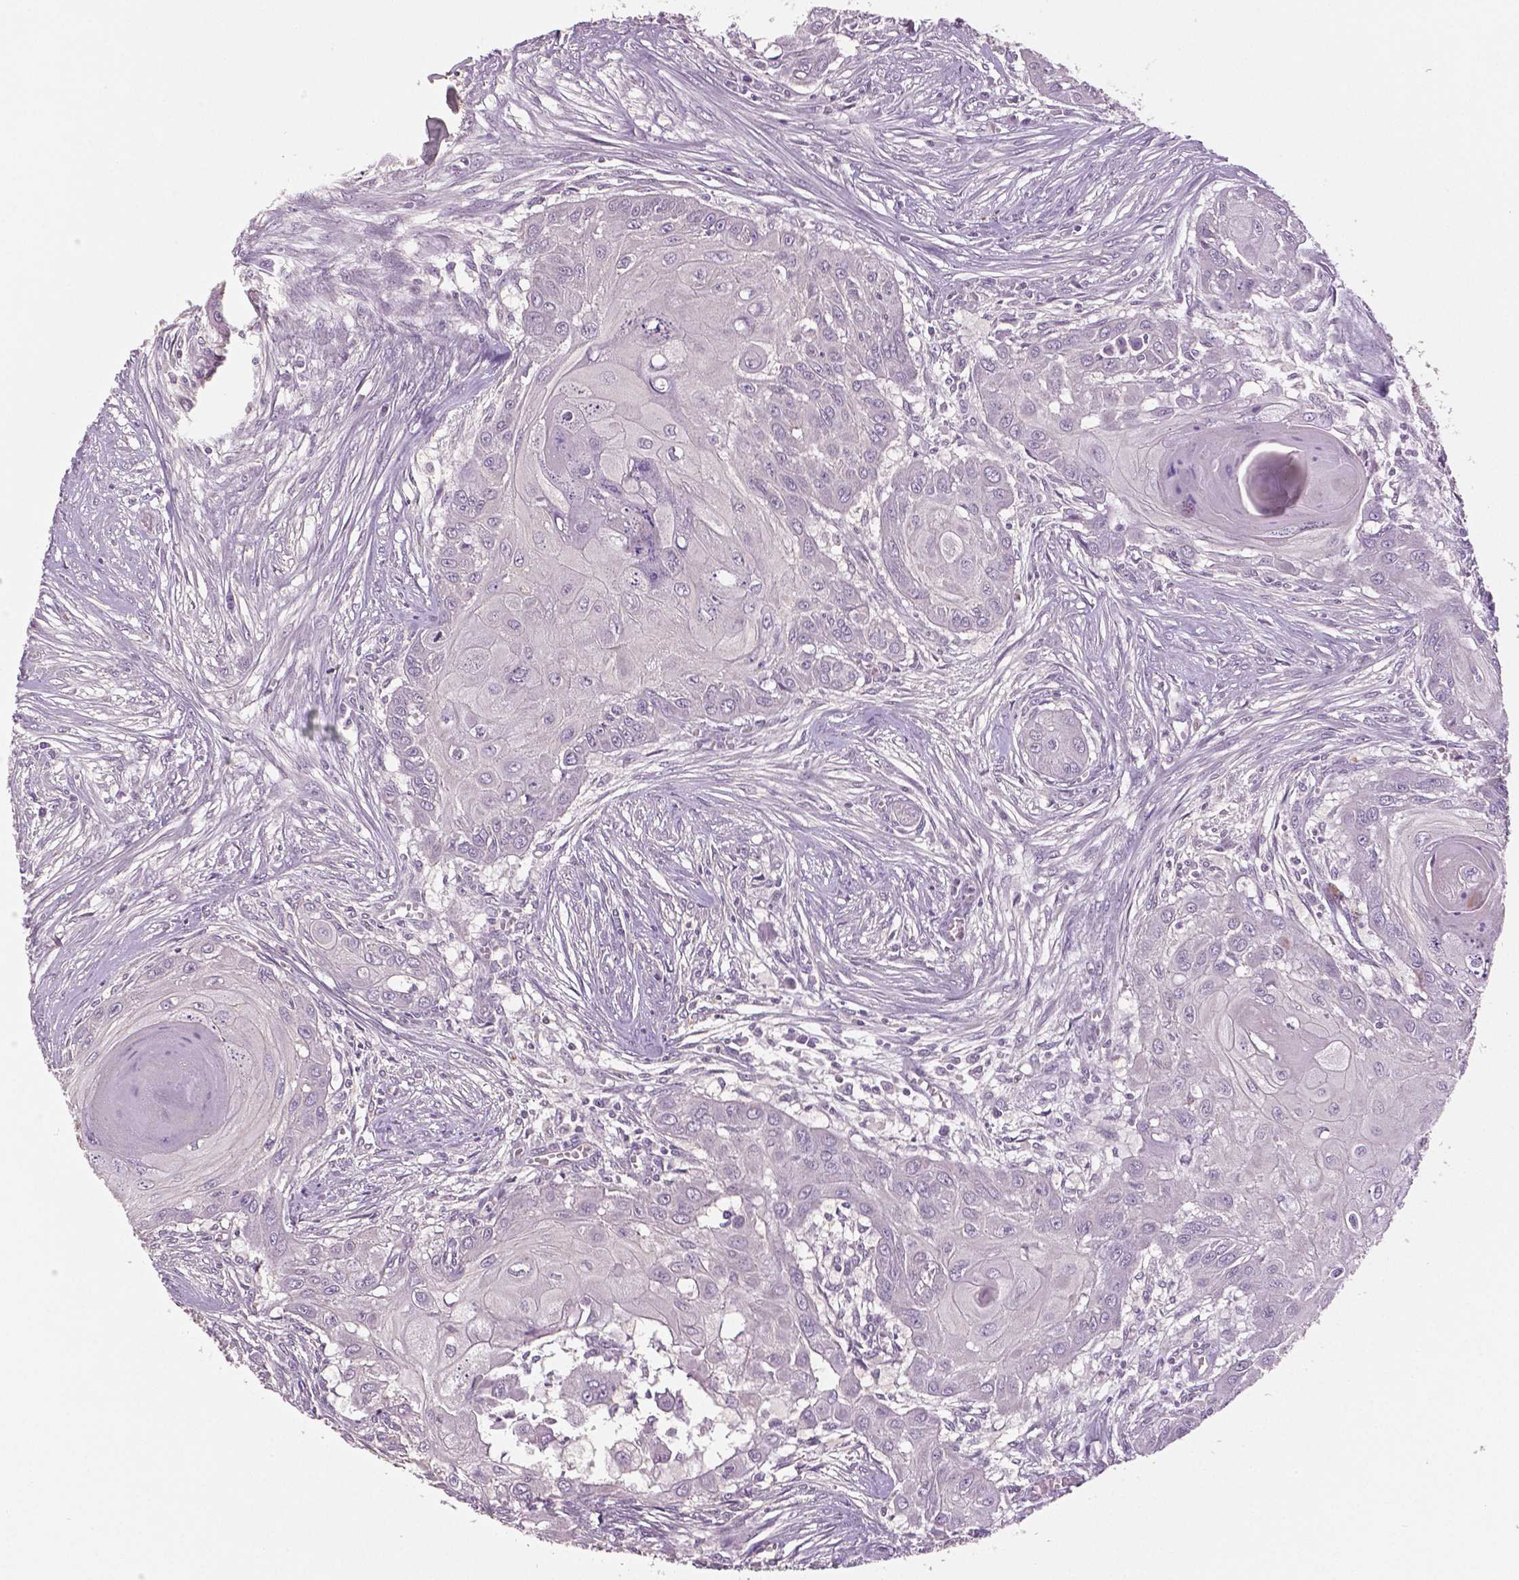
{"staining": {"intensity": "negative", "quantity": "none", "location": "none"}, "tissue": "head and neck cancer", "cell_type": "Tumor cells", "image_type": "cancer", "snomed": [{"axis": "morphology", "description": "Squamous cell carcinoma, NOS"}, {"axis": "topography", "description": "Oral tissue"}, {"axis": "topography", "description": "Head-Neck"}], "caption": "An IHC photomicrograph of head and neck cancer is shown. There is no staining in tumor cells of head and neck cancer.", "gene": "MKI67", "patient": {"sex": "male", "age": 71}}